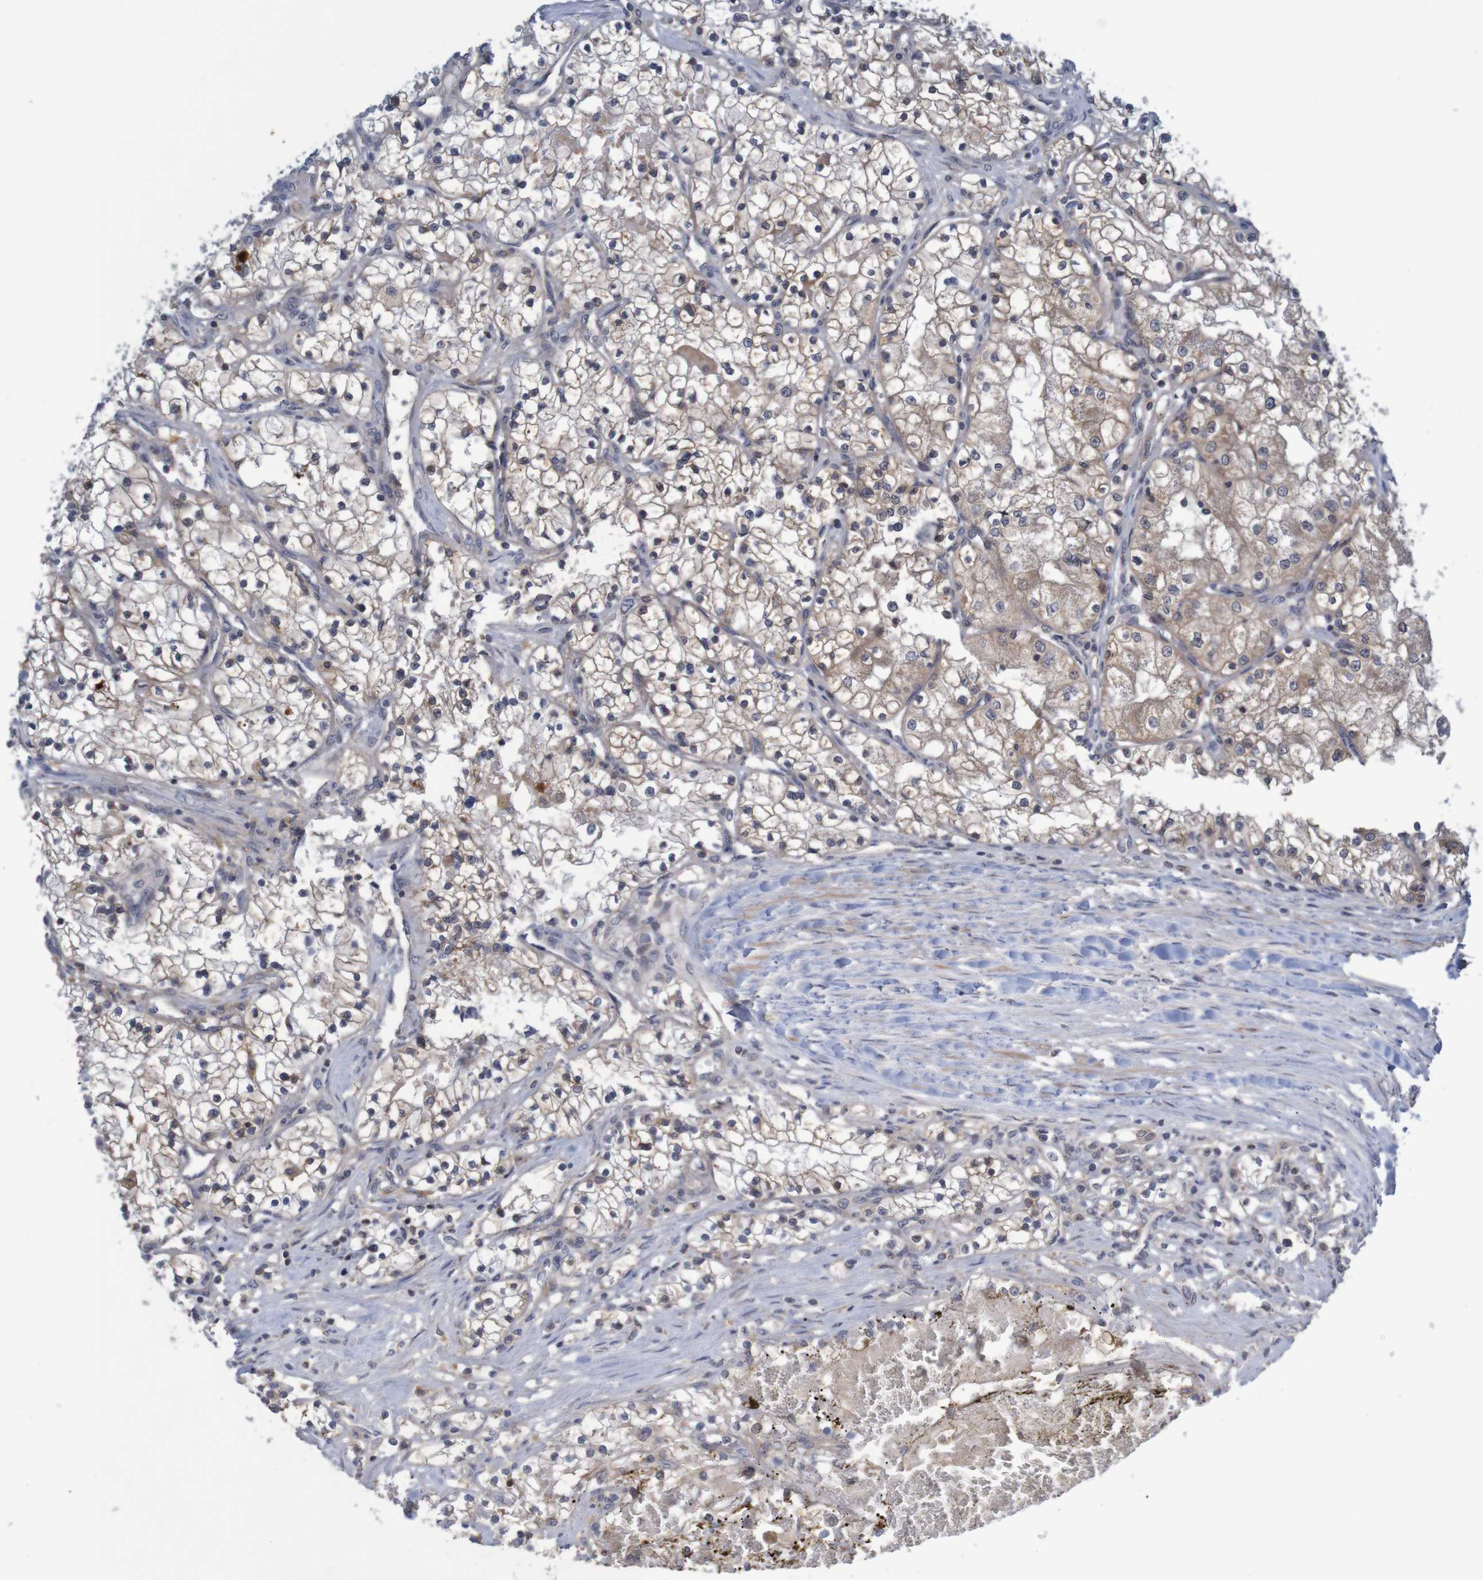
{"staining": {"intensity": "moderate", "quantity": "25%-75%", "location": "cytoplasmic/membranous"}, "tissue": "renal cancer", "cell_type": "Tumor cells", "image_type": "cancer", "snomed": [{"axis": "morphology", "description": "Adenocarcinoma, NOS"}, {"axis": "topography", "description": "Kidney"}], "caption": "Adenocarcinoma (renal) stained with IHC reveals moderate cytoplasmic/membranous positivity in approximately 25%-75% of tumor cells.", "gene": "ANKK1", "patient": {"sex": "male", "age": 68}}